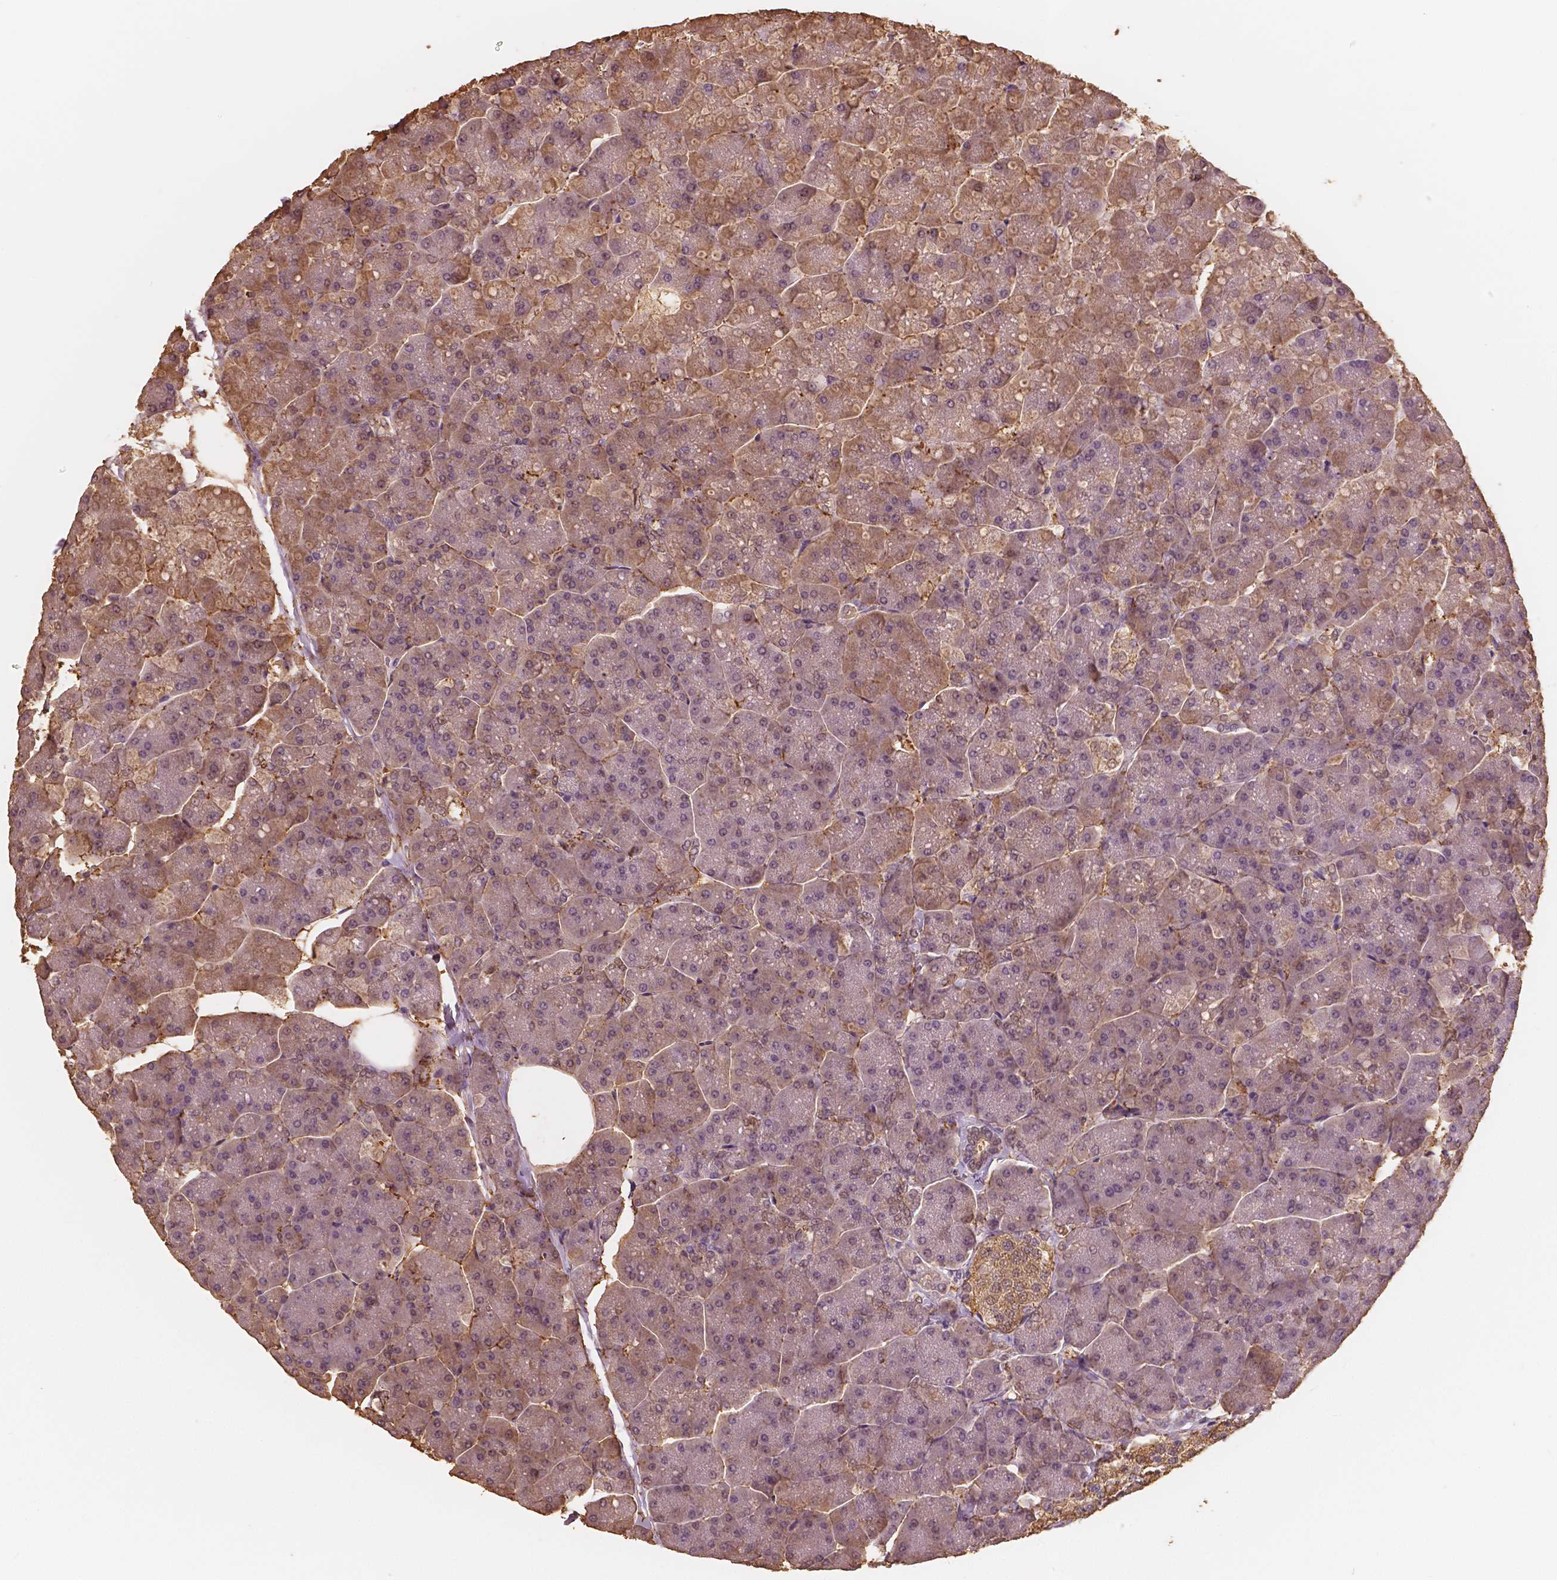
{"staining": {"intensity": "moderate", "quantity": "<25%", "location": "cytoplasmic/membranous"}, "tissue": "pancreas", "cell_type": "Exocrine glandular cells", "image_type": "normal", "snomed": [{"axis": "morphology", "description": "Normal tissue, NOS"}, {"axis": "topography", "description": "Pancreas"}, {"axis": "topography", "description": "Peripheral nerve tissue"}], "caption": "IHC photomicrograph of benign pancreas: human pancreas stained using IHC shows low levels of moderate protein expression localized specifically in the cytoplasmic/membranous of exocrine glandular cells, appearing as a cytoplasmic/membranous brown color.", "gene": "SAT2", "patient": {"sex": "male", "age": 54}}